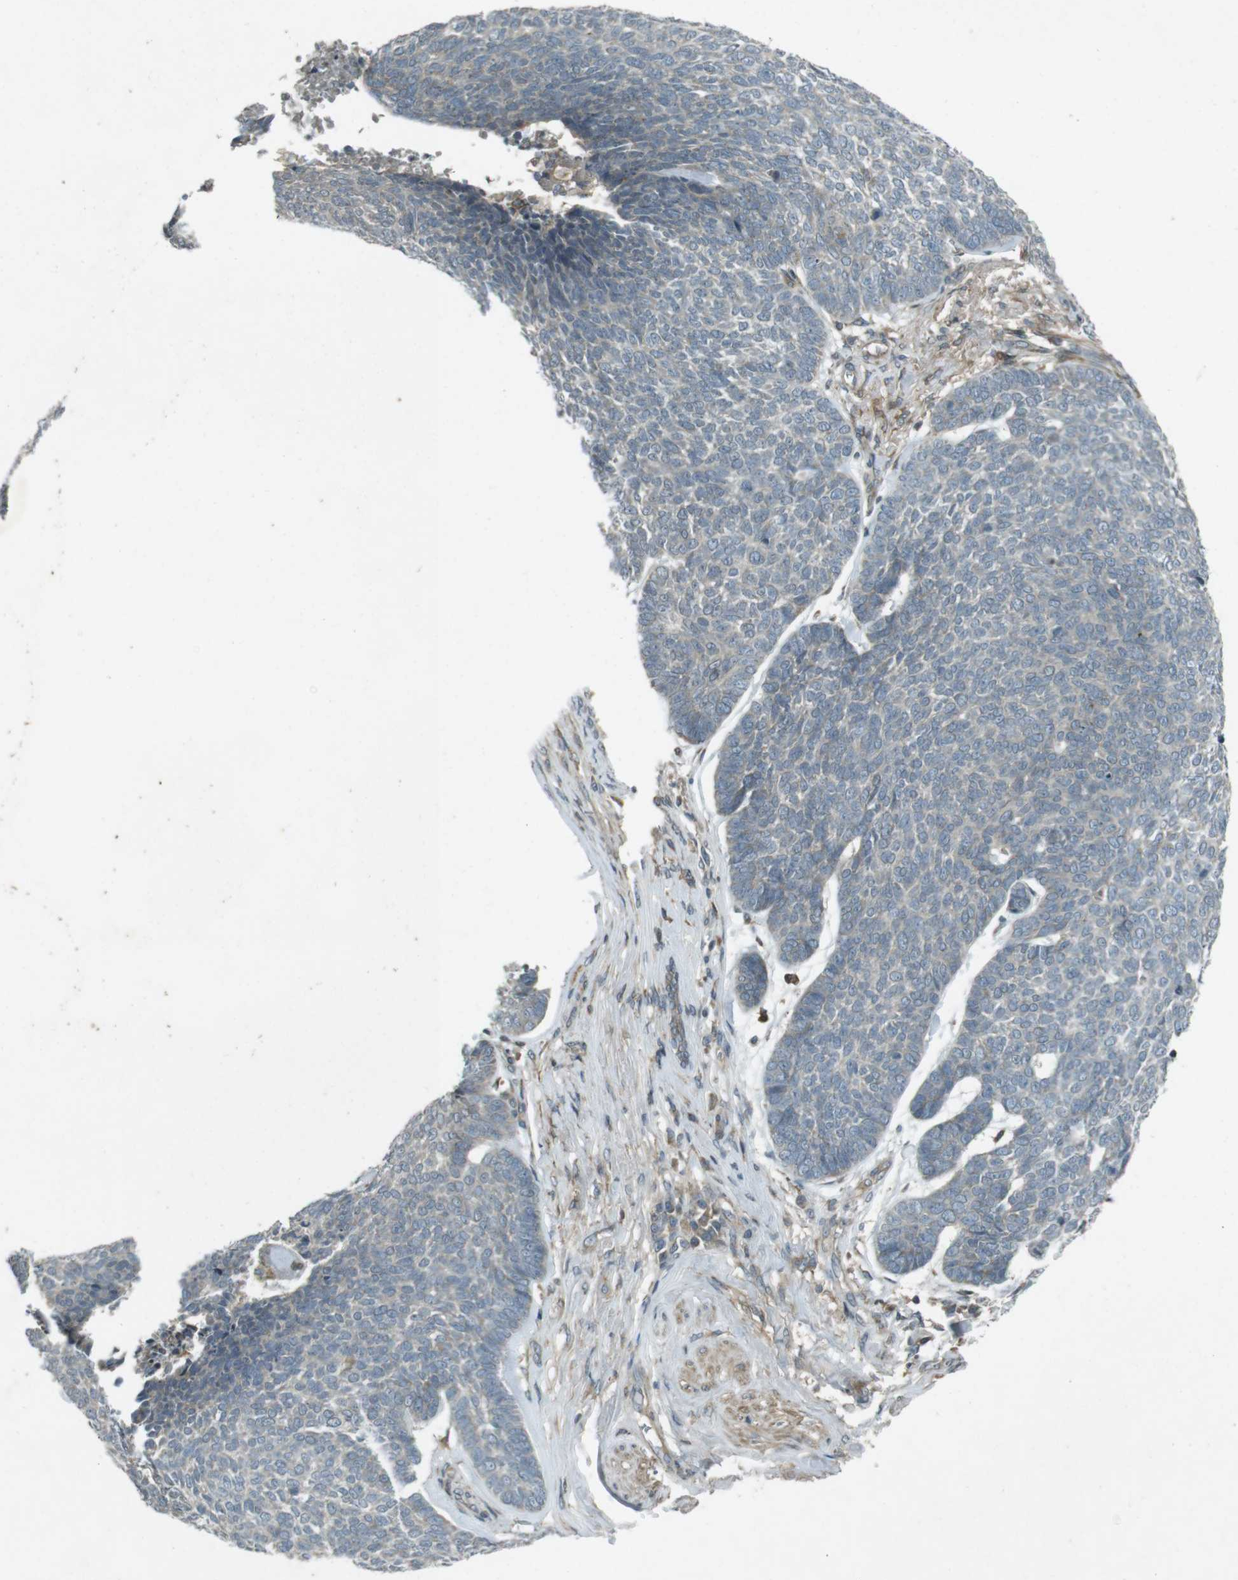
{"staining": {"intensity": "negative", "quantity": "none", "location": "none"}, "tissue": "skin cancer", "cell_type": "Tumor cells", "image_type": "cancer", "snomed": [{"axis": "morphology", "description": "Basal cell carcinoma"}, {"axis": "topography", "description": "Skin"}], "caption": "The image exhibits no significant expression in tumor cells of skin cancer (basal cell carcinoma).", "gene": "ZYX", "patient": {"sex": "male", "age": 84}}